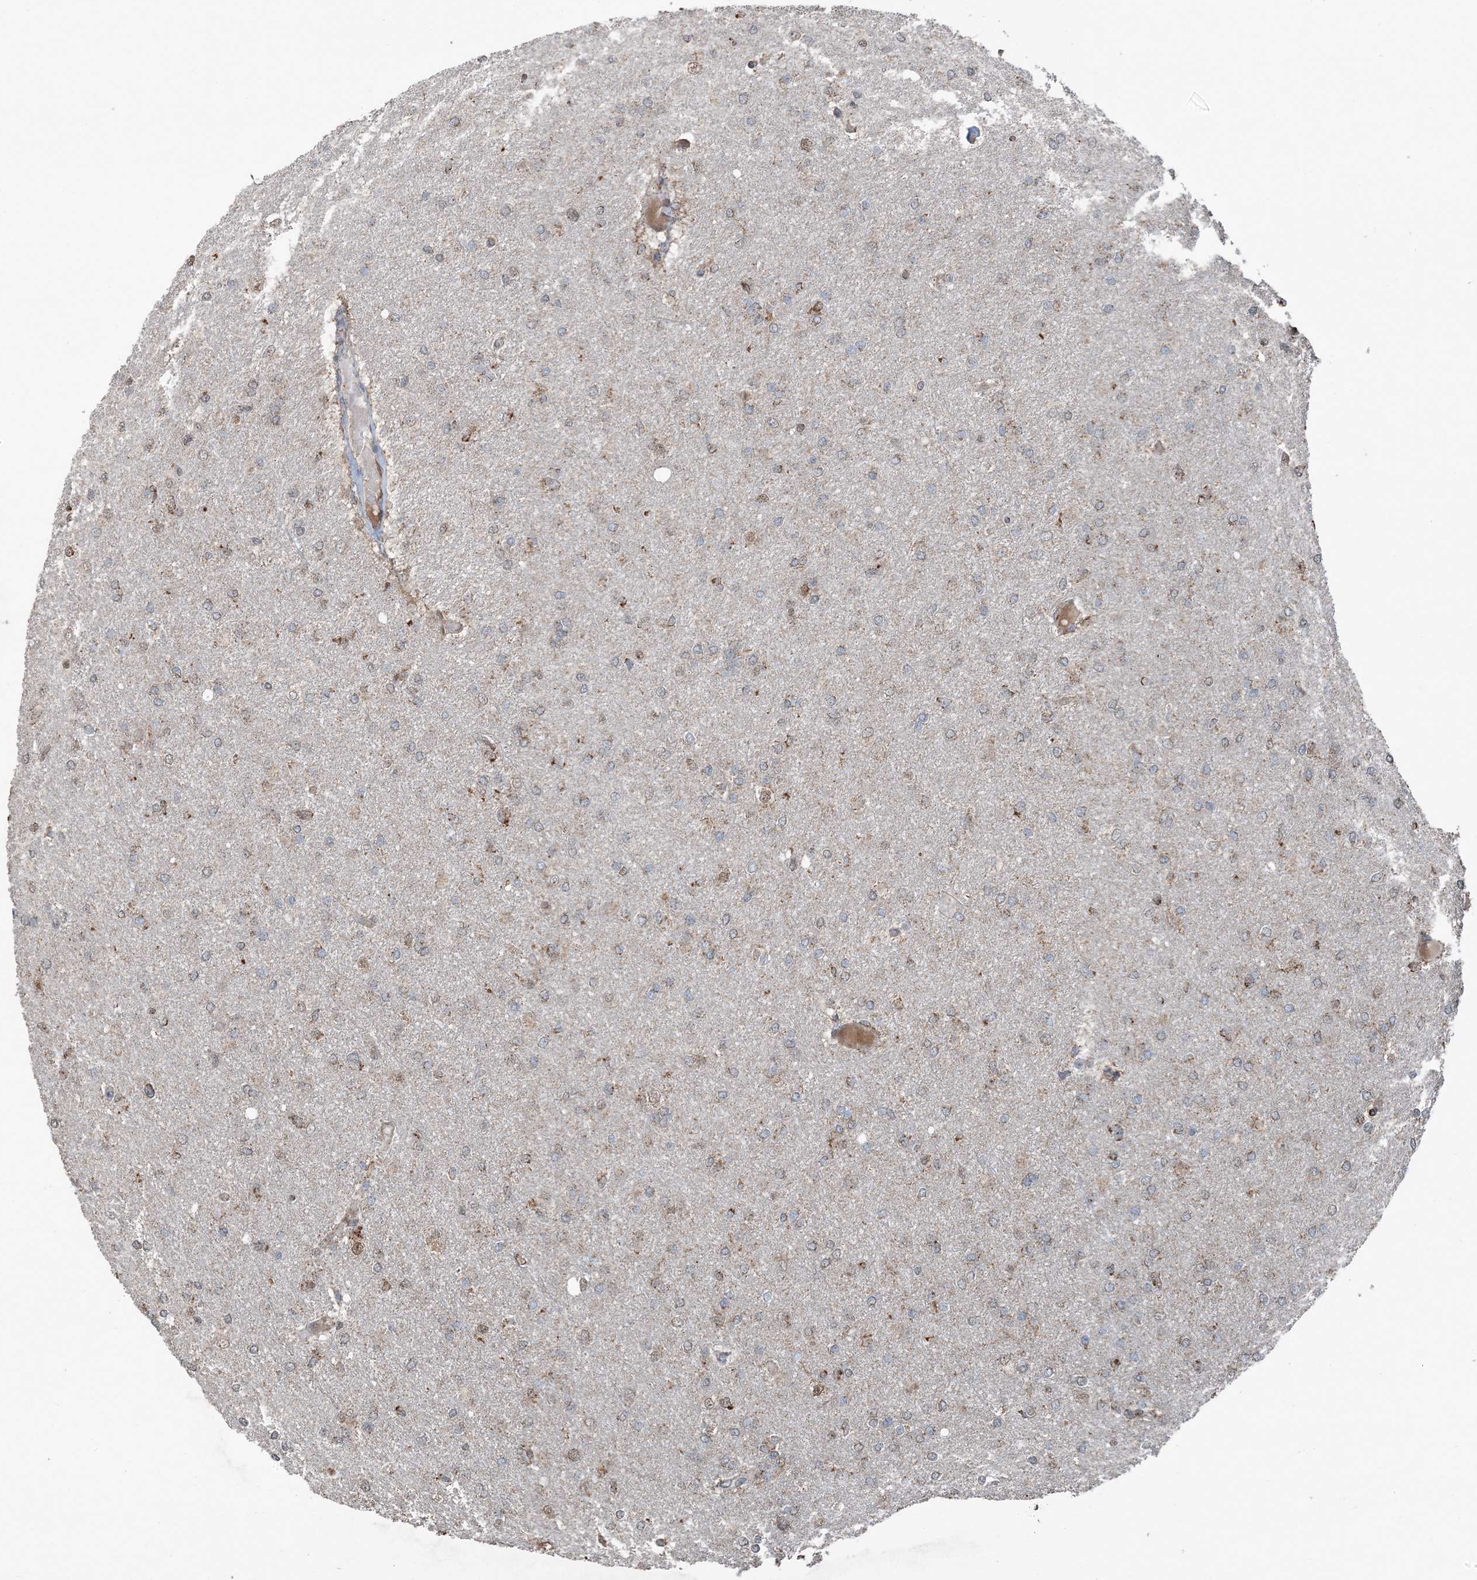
{"staining": {"intensity": "weak", "quantity": "<25%", "location": "cytoplasmic/membranous"}, "tissue": "glioma", "cell_type": "Tumor cells", "image_type": "cancer", "snomed": [{"axis": "morphology", "description": "Glioma, malignant, High grade"}, {"axis": "topography", "description": "Cerebral cortex"}], "caption": "Glioma stained for a protein using immunohistochemistry (IHC) shows no staining tumor cells.", "gene": "PILRB", "patient": {"sex": "female", "age": 36}}